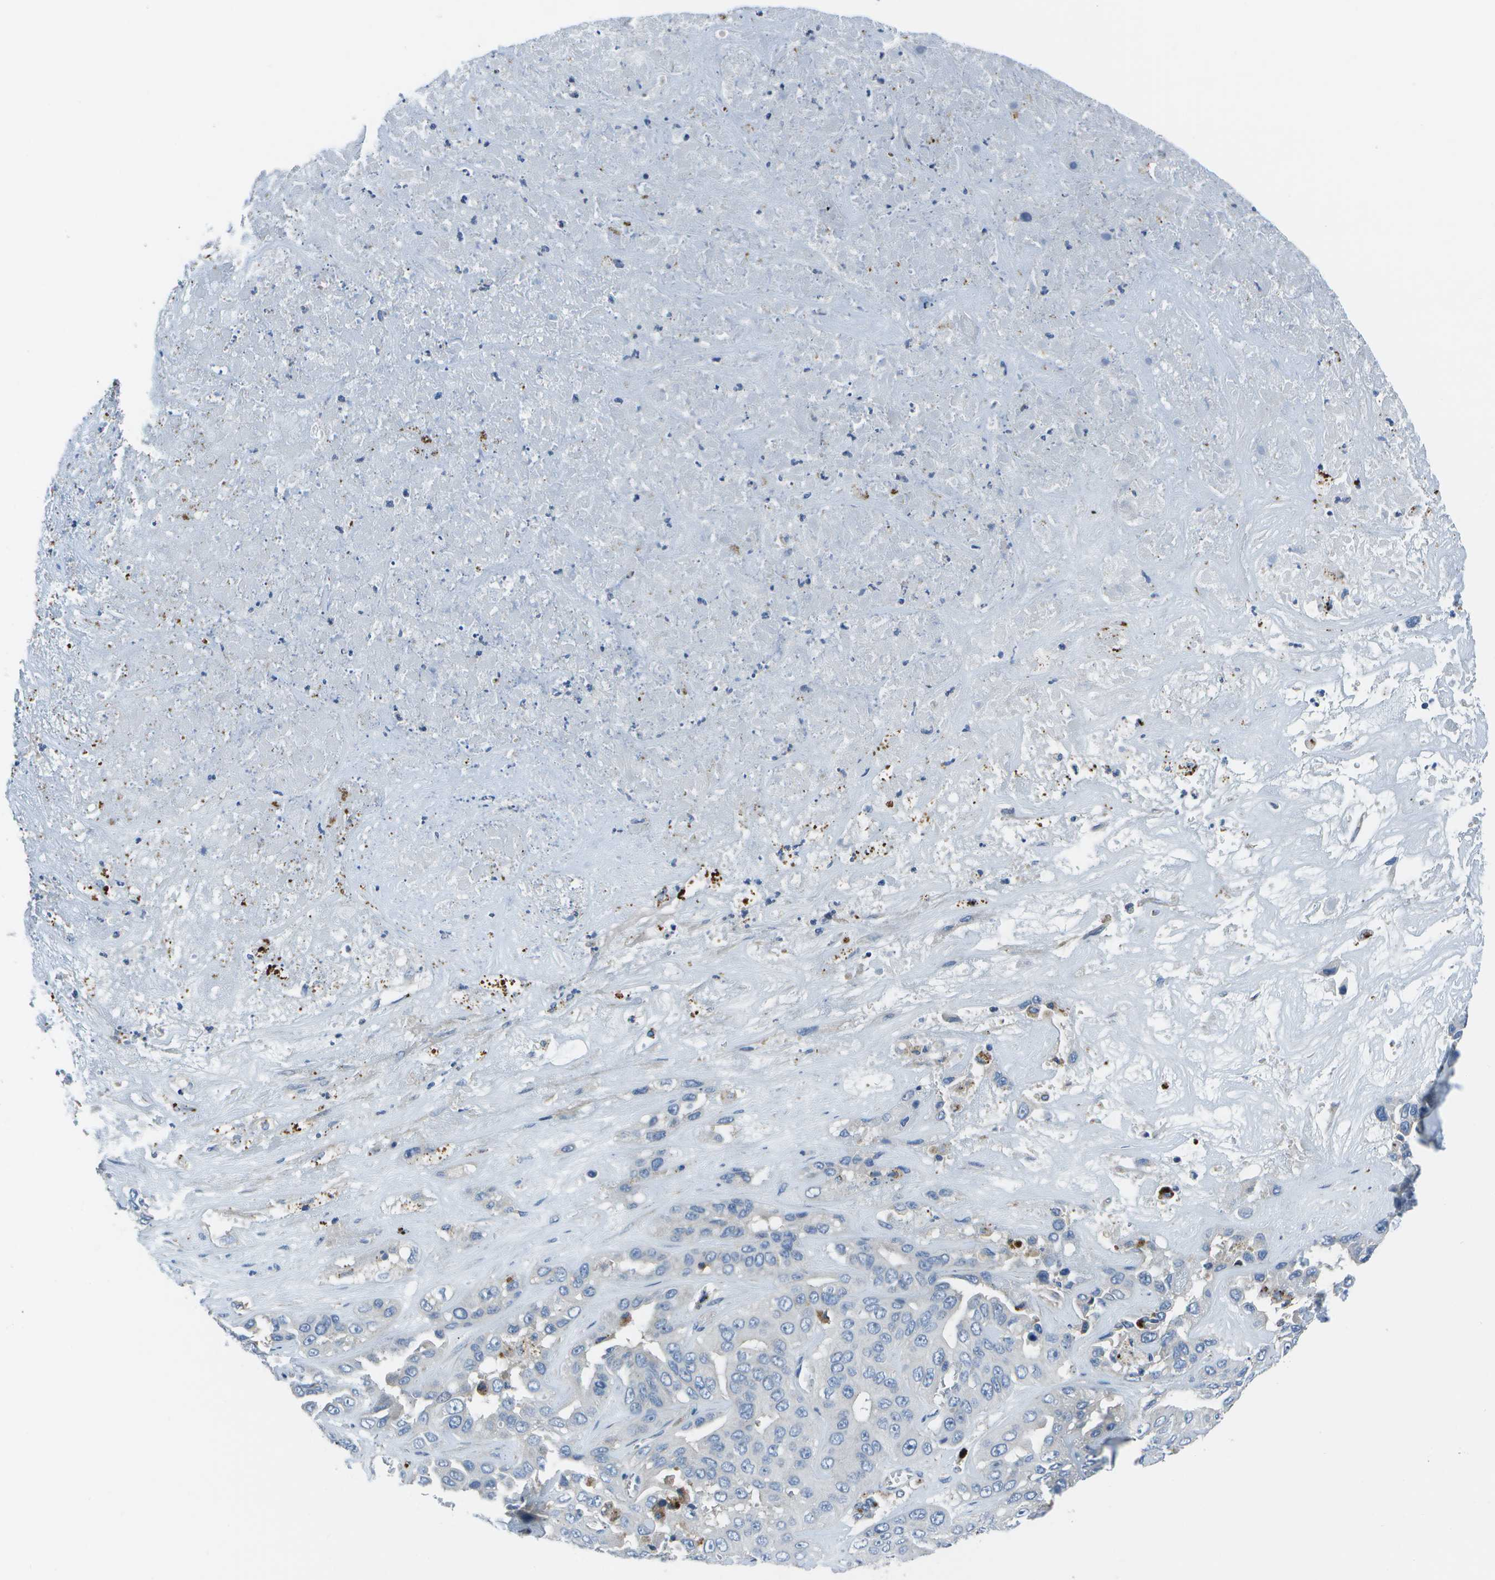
{"staining": {"intensity": "negative", "quantity": "none", "location": "none"}, "tissue": "liver cancer", "cell_type": "Tumor cells", "image_type": "cancer", "snomed": [{"axis": "morphology", "description": "Cholangiocarcinoma"}, {"axis": "topography", "description": "Liver"}], "caption": "Immunohistochemistry micrograph of neoplastic tissue: human liver cholangiocarcinoma stained with DAB (3,3'-diaminobenzidine) displays no significant protein expression in tumor cells. (Brightfield microscopy of DAB immunohistochemistry at high magnification).", "gene": "DCT", "patient": {"sex": "female", "age": 52}}